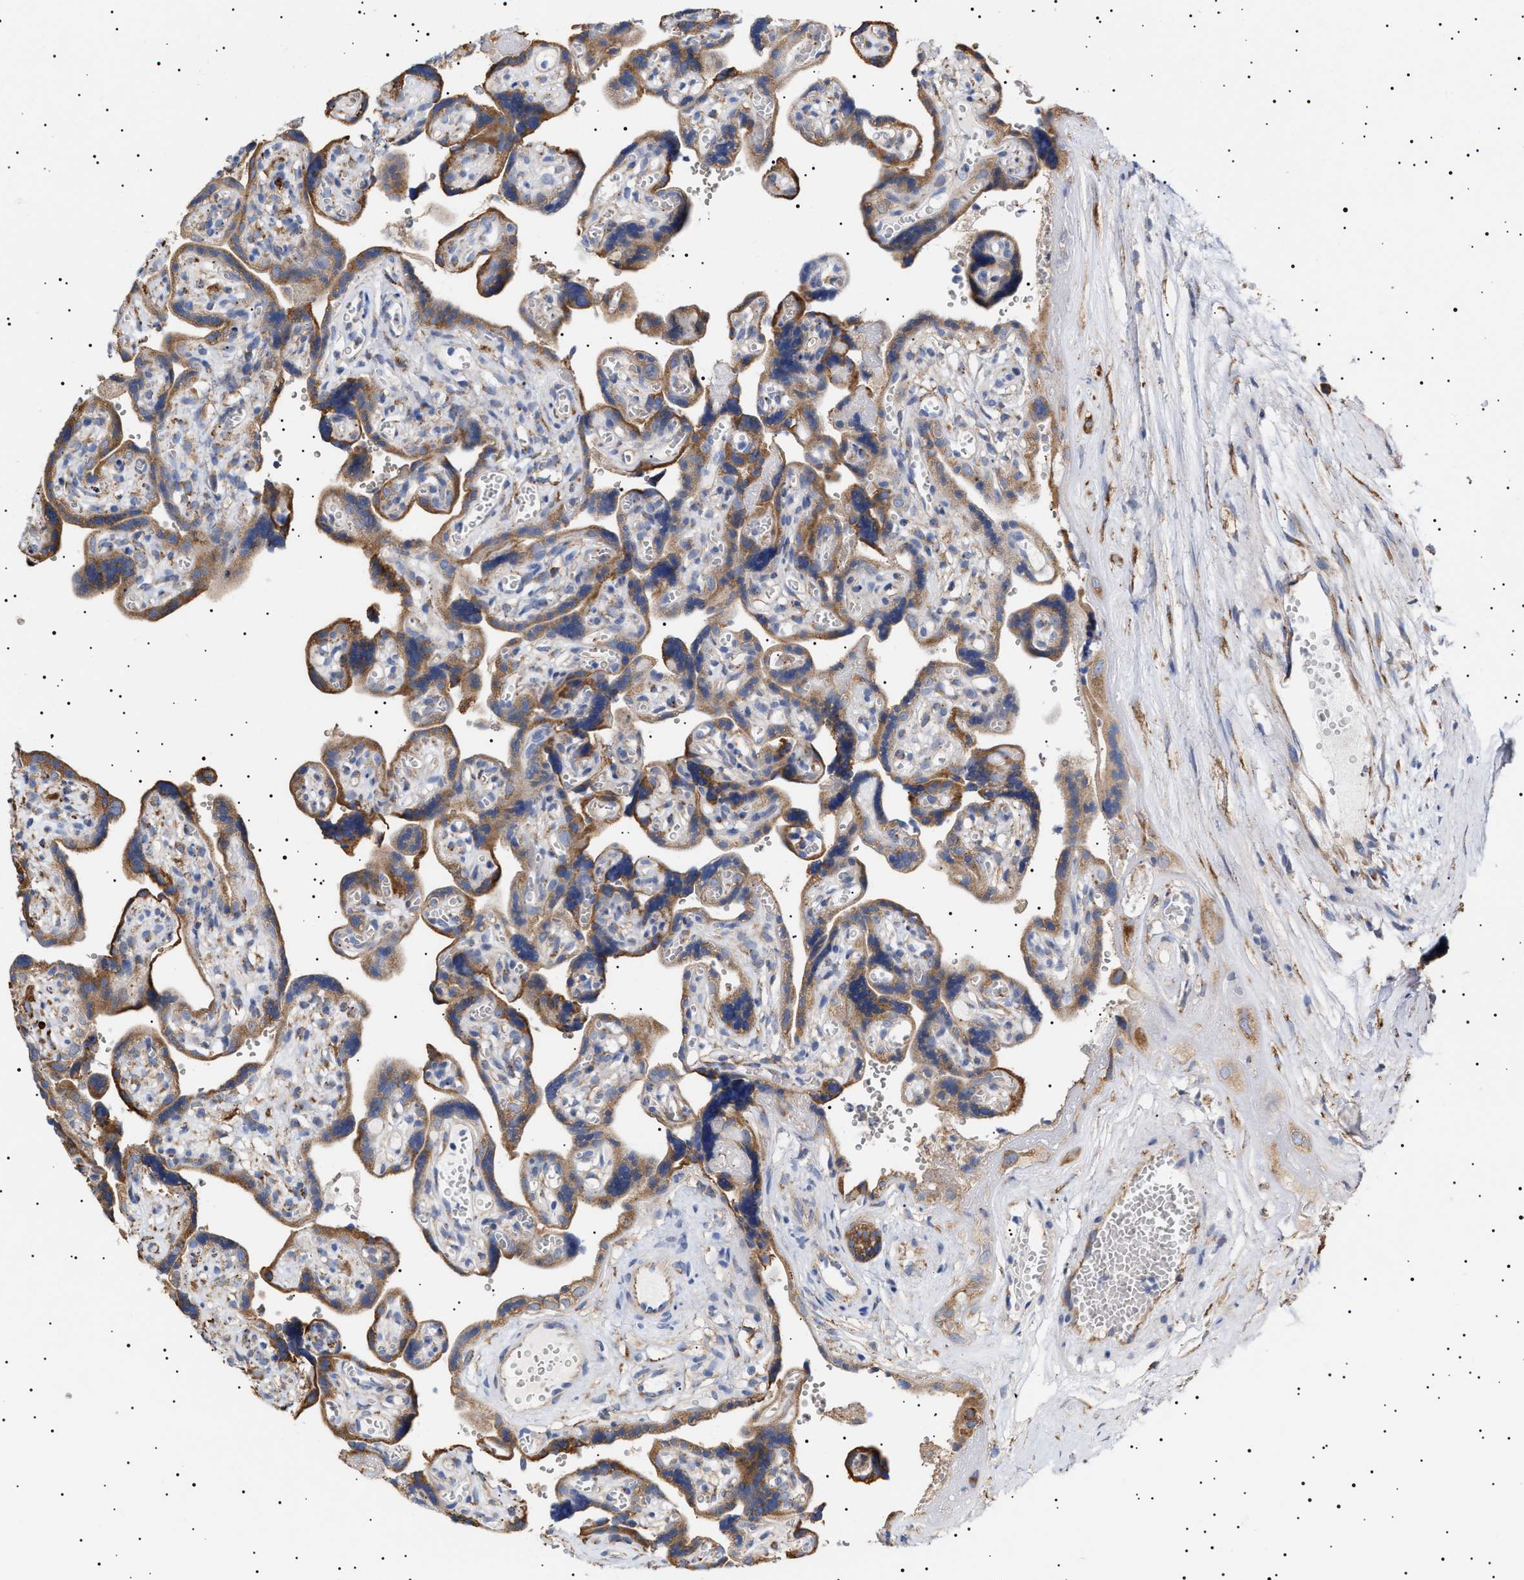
{"staining": {"intensity": "strong", "quantity": ">75%", "location": "cytoplasmic/membranous"}, "tissue": "placenta", "cell_type": "Decidual cells", "image_type": "normal", "snomed": [{"axis": "morphology", "description": "Normal tissue, NOS"}, {"axis": "topography", "description": "Placenta"}], "caption": "Immunohistochemistry (IHC) photomicrograph of normal placenta stained for a protein (brown), which demonstrates high levels of strong cytoplasmic/membranous positivity in approximately >75% of decidual cells.", "gene": "ERCC6L2", "patient": {"sex": "female", "age": 30}}